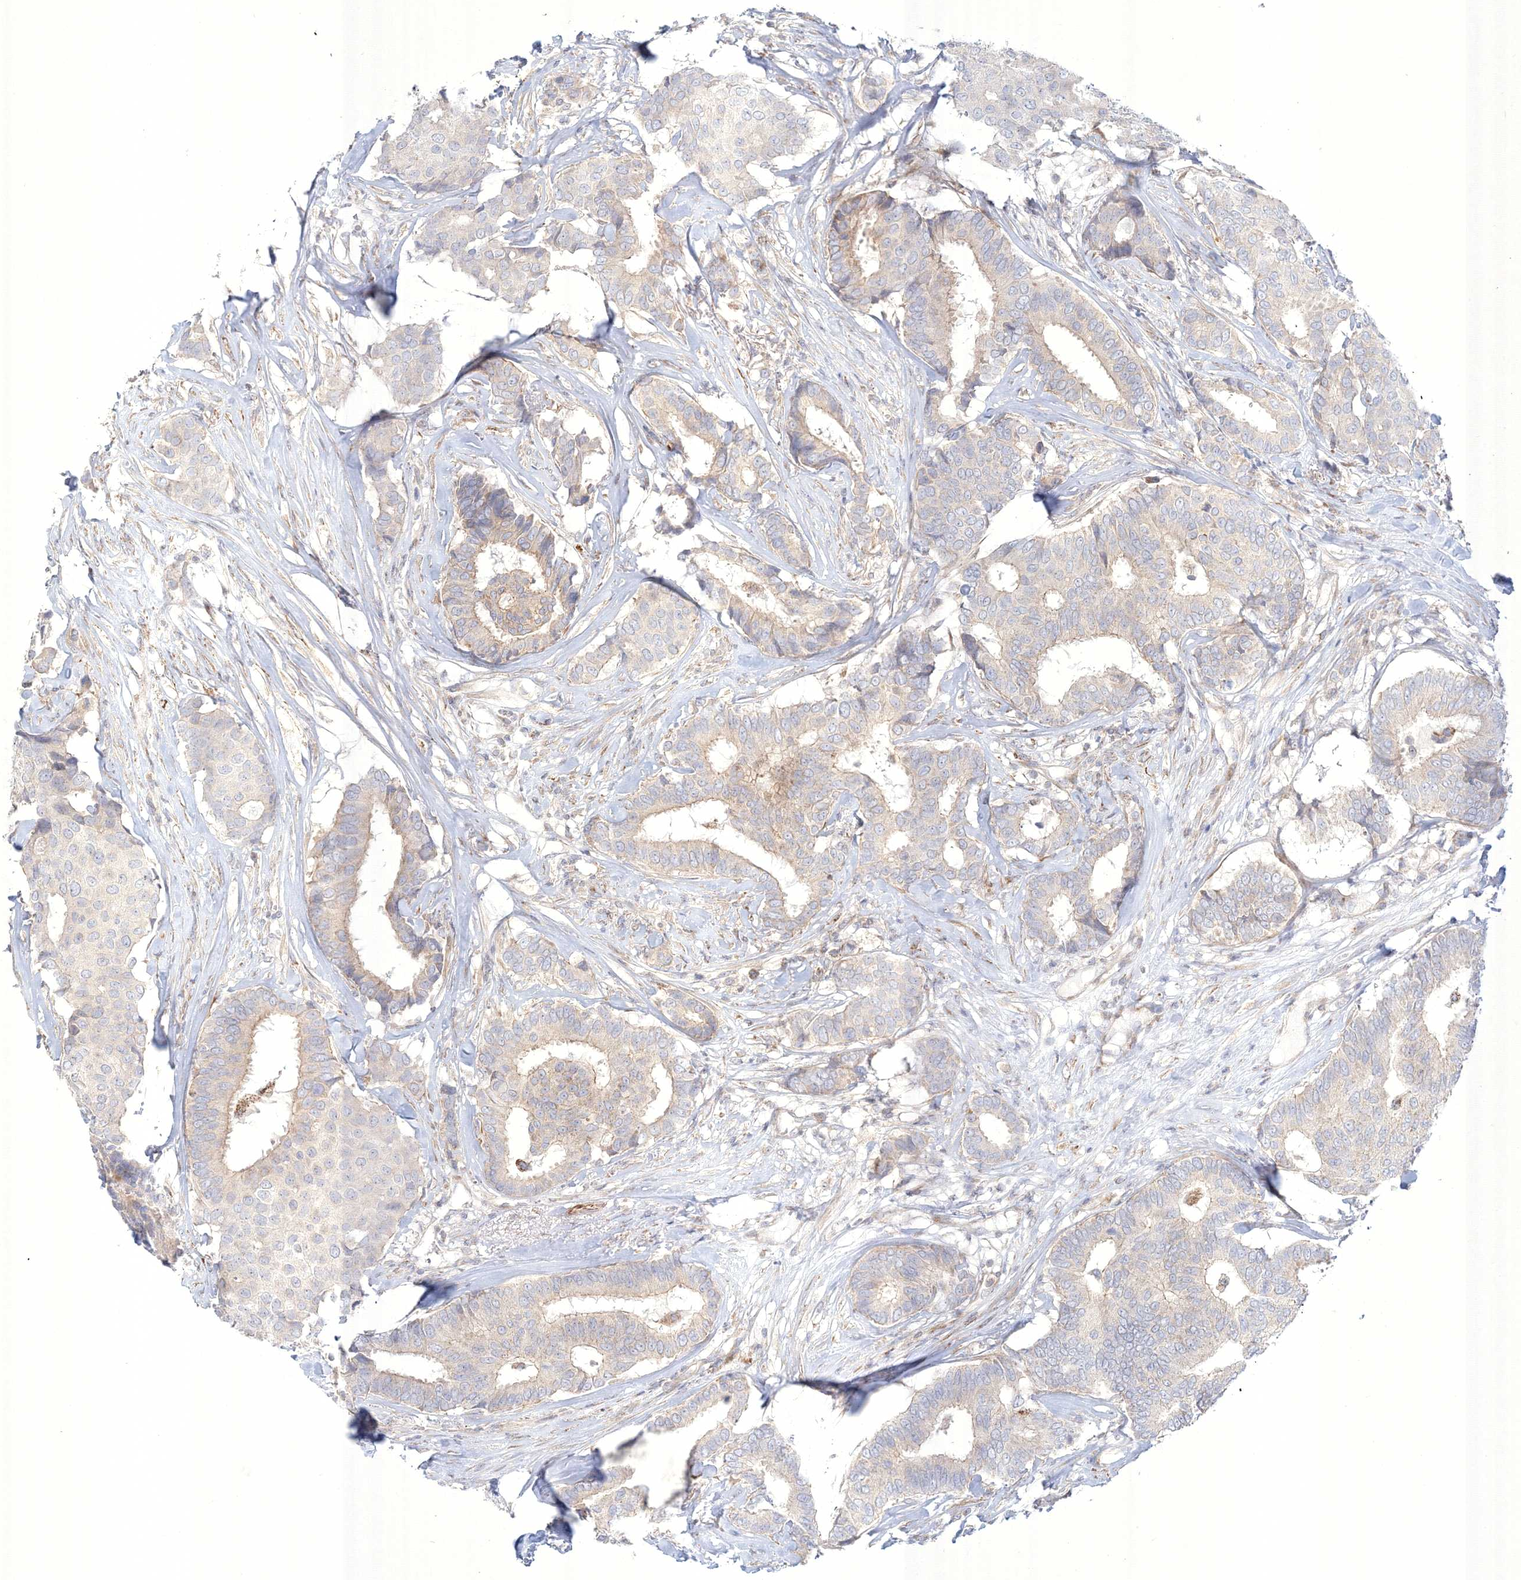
{"staining": {"intensity": "weak", "quantity": "<25%", "location": "cytoplasmic/membranous"}, "tissue": "breast cancer", "cell_type": "Tumor cells", "image_type": "cancer", "snomed": [{"axis": "morphology", "description": "Duct carcinoma"}, {"axis": "topography", "description": "Breast"}], "caption": "Tumor cells show no significant protein staining in breast cancer (intraductal carcinoma).", "gene": "WDR49", "patient": {"sex": "female", "age": 75}}